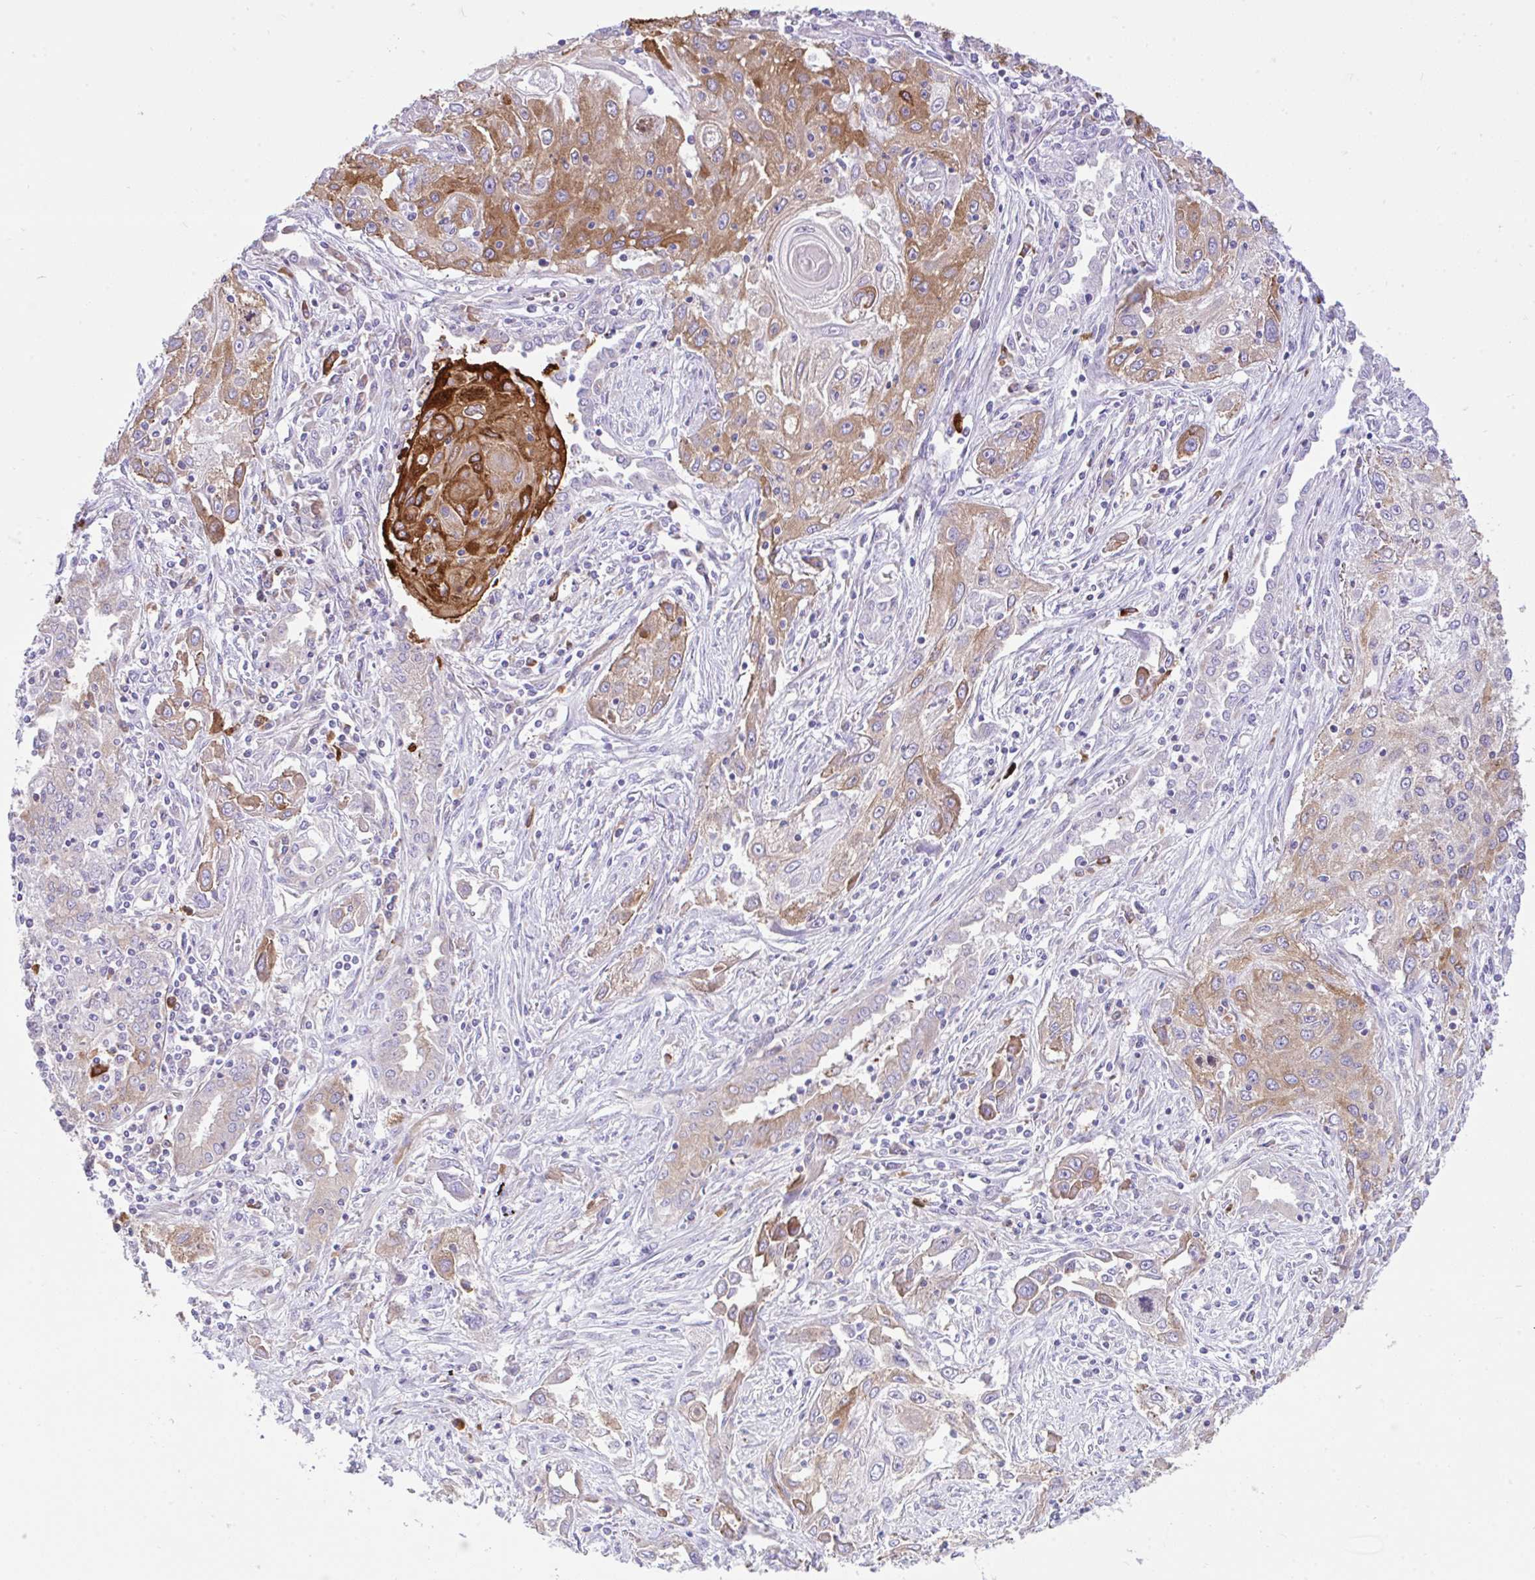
{"staining": {"intensity": "strong", "quantity": "25%-75%", "location": "cytoplasmic/membranous"}, "tissue": "lung cancer", "cell_type": "Tumor cells", "image_type": "cancer", "snomed": [{"axis": "morphology", "description": "Squamous cell carcinoma, NOS"}, {"axis": "topography", "description": "Lung"}], "caption": "The micrograph exhibits staining of lung cancer (squamous cell carcinoma), revealing strong cytoplasmic/membranous protein expression (brown color) within tumor cells. (DAB (3,3'-diaminobenzidine) = brown stain, brightfield microscopy at high magnification).", "gene": "EEF1A2", "patient": {"sex": "female", "age": 69}}